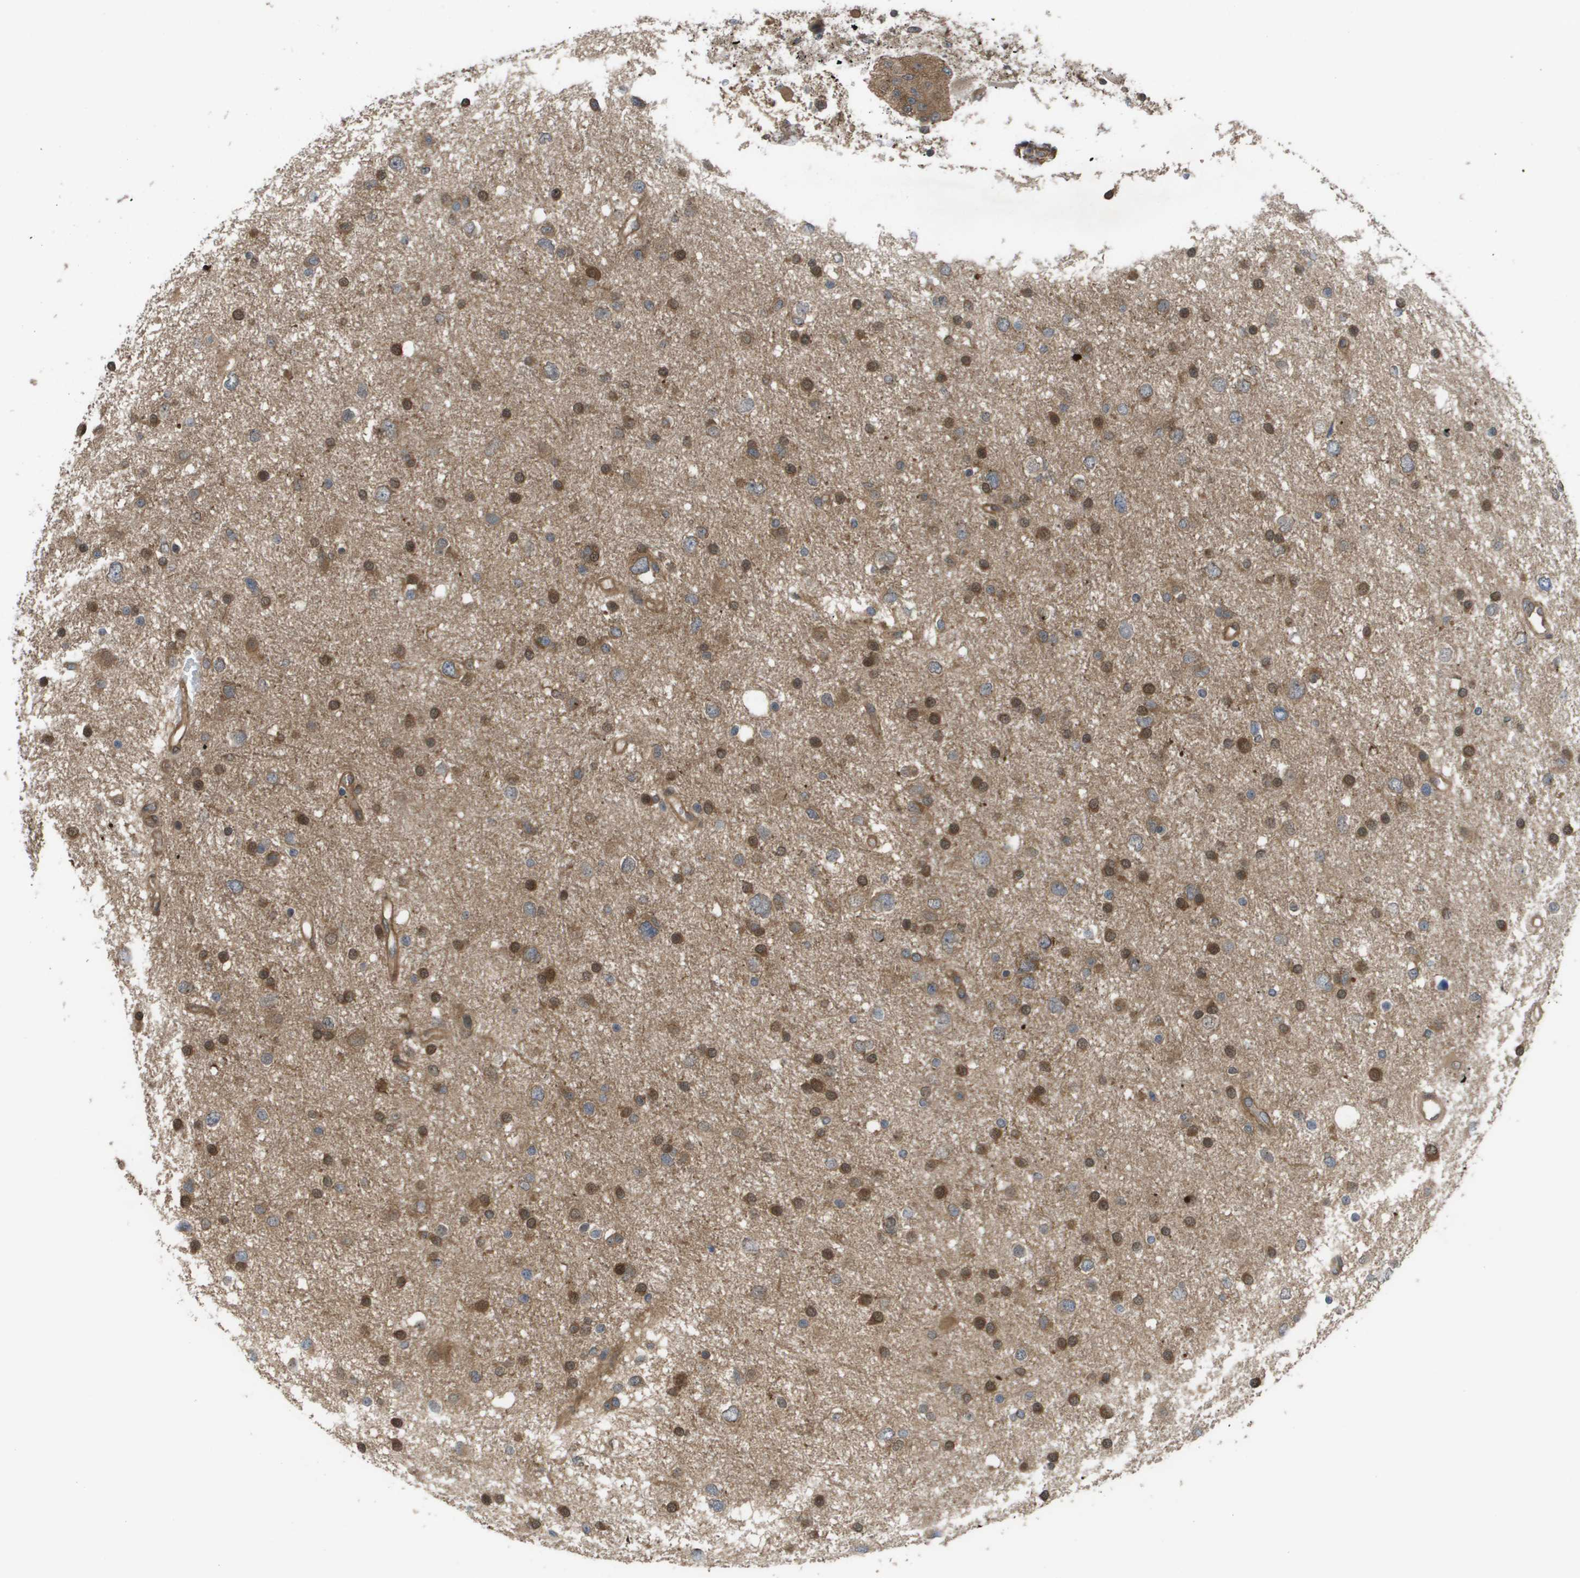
{"staining": {"intensity": "moderate", "quantity": "25%-75%", "location": "cytoplasmic/membranous,nuclear"}, "tissue": "glioma", "cell_type": "Tumor cells", "image_type": "cancer", "snomed": [{"axis": "morphology", "description": "Glioma, malignant, Low grade"}, {"axis": "topography", "description": "Brain"}], "caption": "Tumor cells demonstrate medium levels of moderate cytoplasmic/membranous and nuclear expression in about 25%-75% of cells in human malignant low-grade glioma. The staining was performed using DAB to visualize the protein expression in brown, while the nuclei were stained in blue with hematoxylin (Magnification: 20x).", "gene": "CTPS2", "patient": {"sex": "female", "age": 37}}